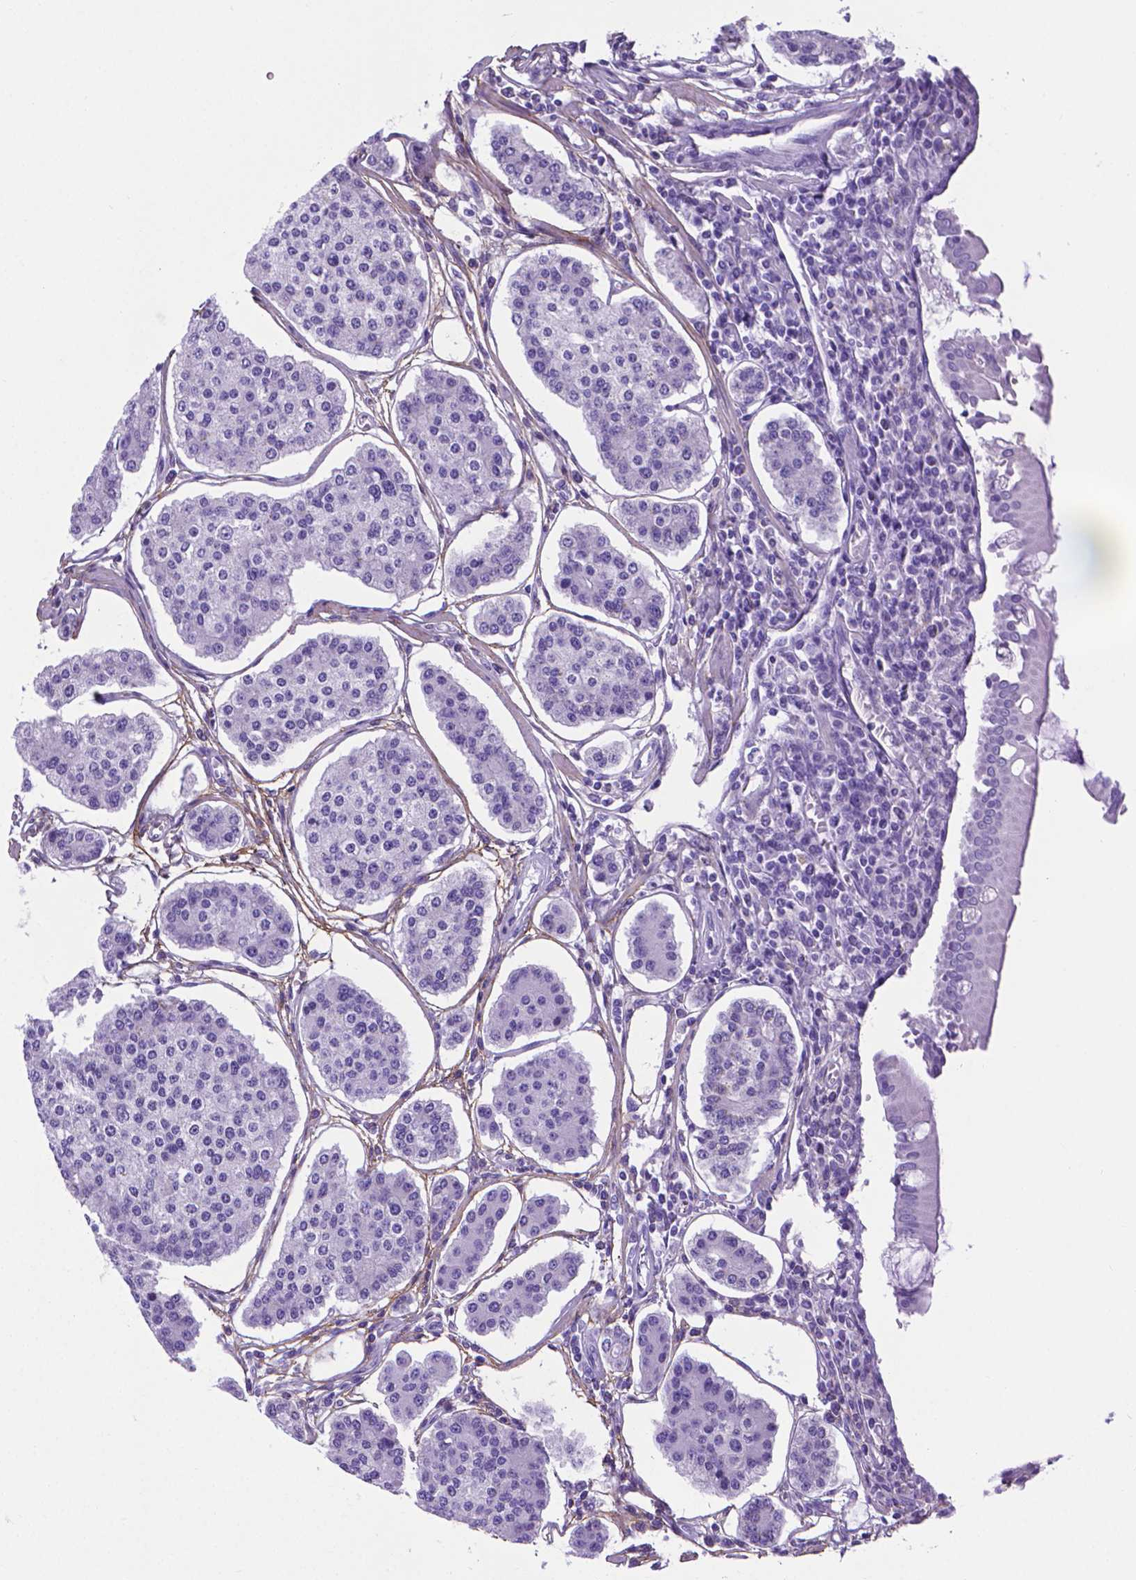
{"staining": {"intensity": "negative", "quantity": "none", "location": "none"}, "tissue": "carcinoid", "cell_type": "Tumor cells", "image_type": "cancer", "snomed": [{"axis": "morphology", "description": "Carcinoid, malignant, NOS"}, {"axis": "topography", "description": "Small intestine"}], "caption": "This is an immunohistochemistry micrograph of malignant carcinoid. There is no positivity in tumor cells.", "gene": "MFAP2", "patient": {"sex": "female", "age": 65}}